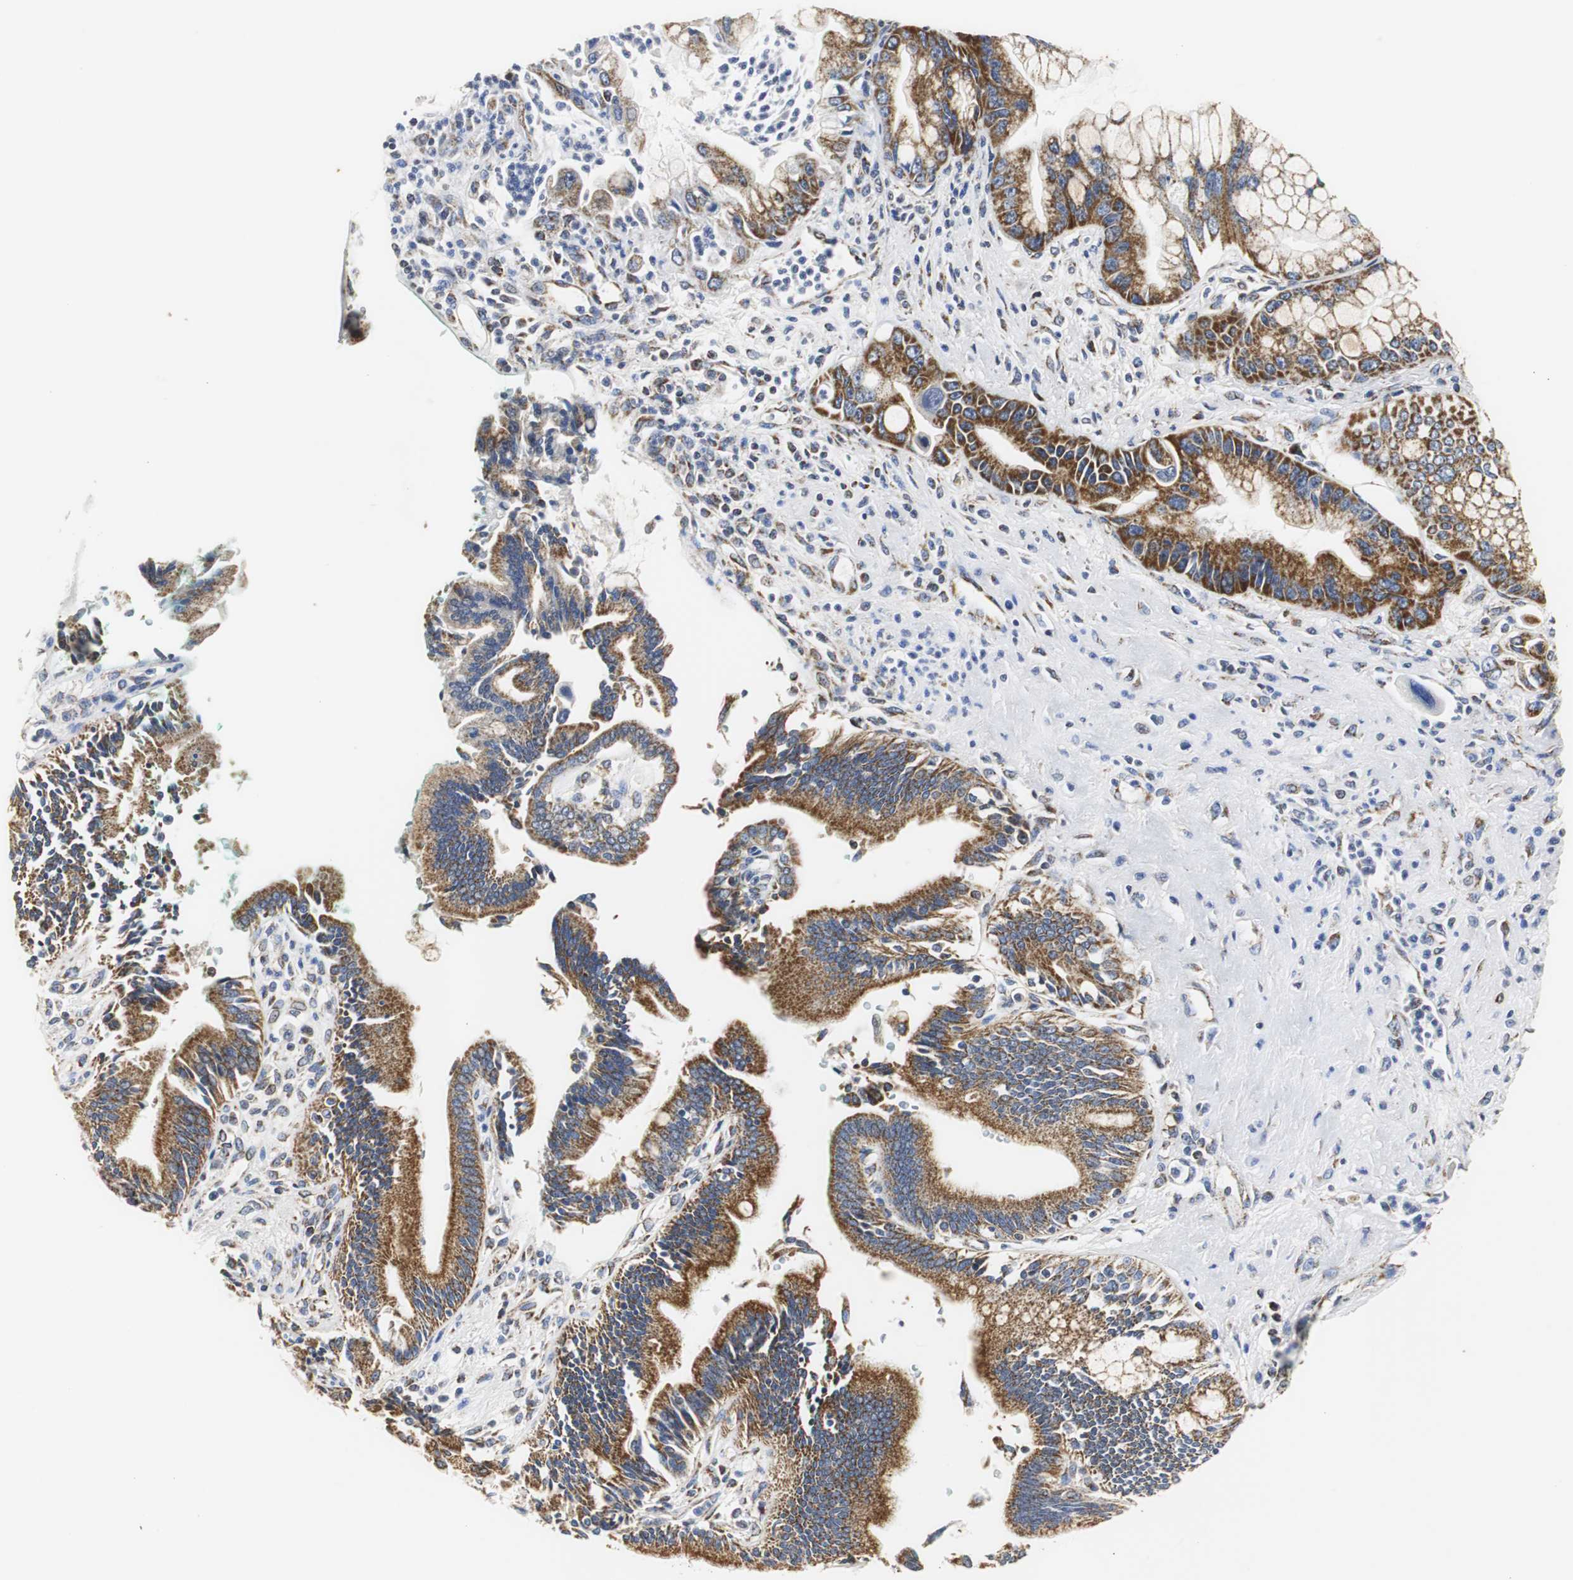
{"staining": {"intensity": "strong", "quantity": "25%-75%", "location": "cytoplasmic/membranous"}, "tissue": "pancreatic cancer", "cell_type": "Tumor cells", "image_type": "cancer", "snomed": [{"axis": "morphology", "description": "Adenocarcinoma, NOS"}, {"axis": "topography", "description": "Pancreas"}], "caption": "Immunohistochemical staining of pancreatic cancer (adenocarcinoma) exhibits high levels of strong cytoplasmic/membranous positivity in about 25%-75% of tumor cells. (DAB (3,3'-diaminobenzidine) IHC, brown staining for protein, blue staining for nuclei).", "gene": "HSD17B10", "patient": {"sex": "male", "age": 59}}